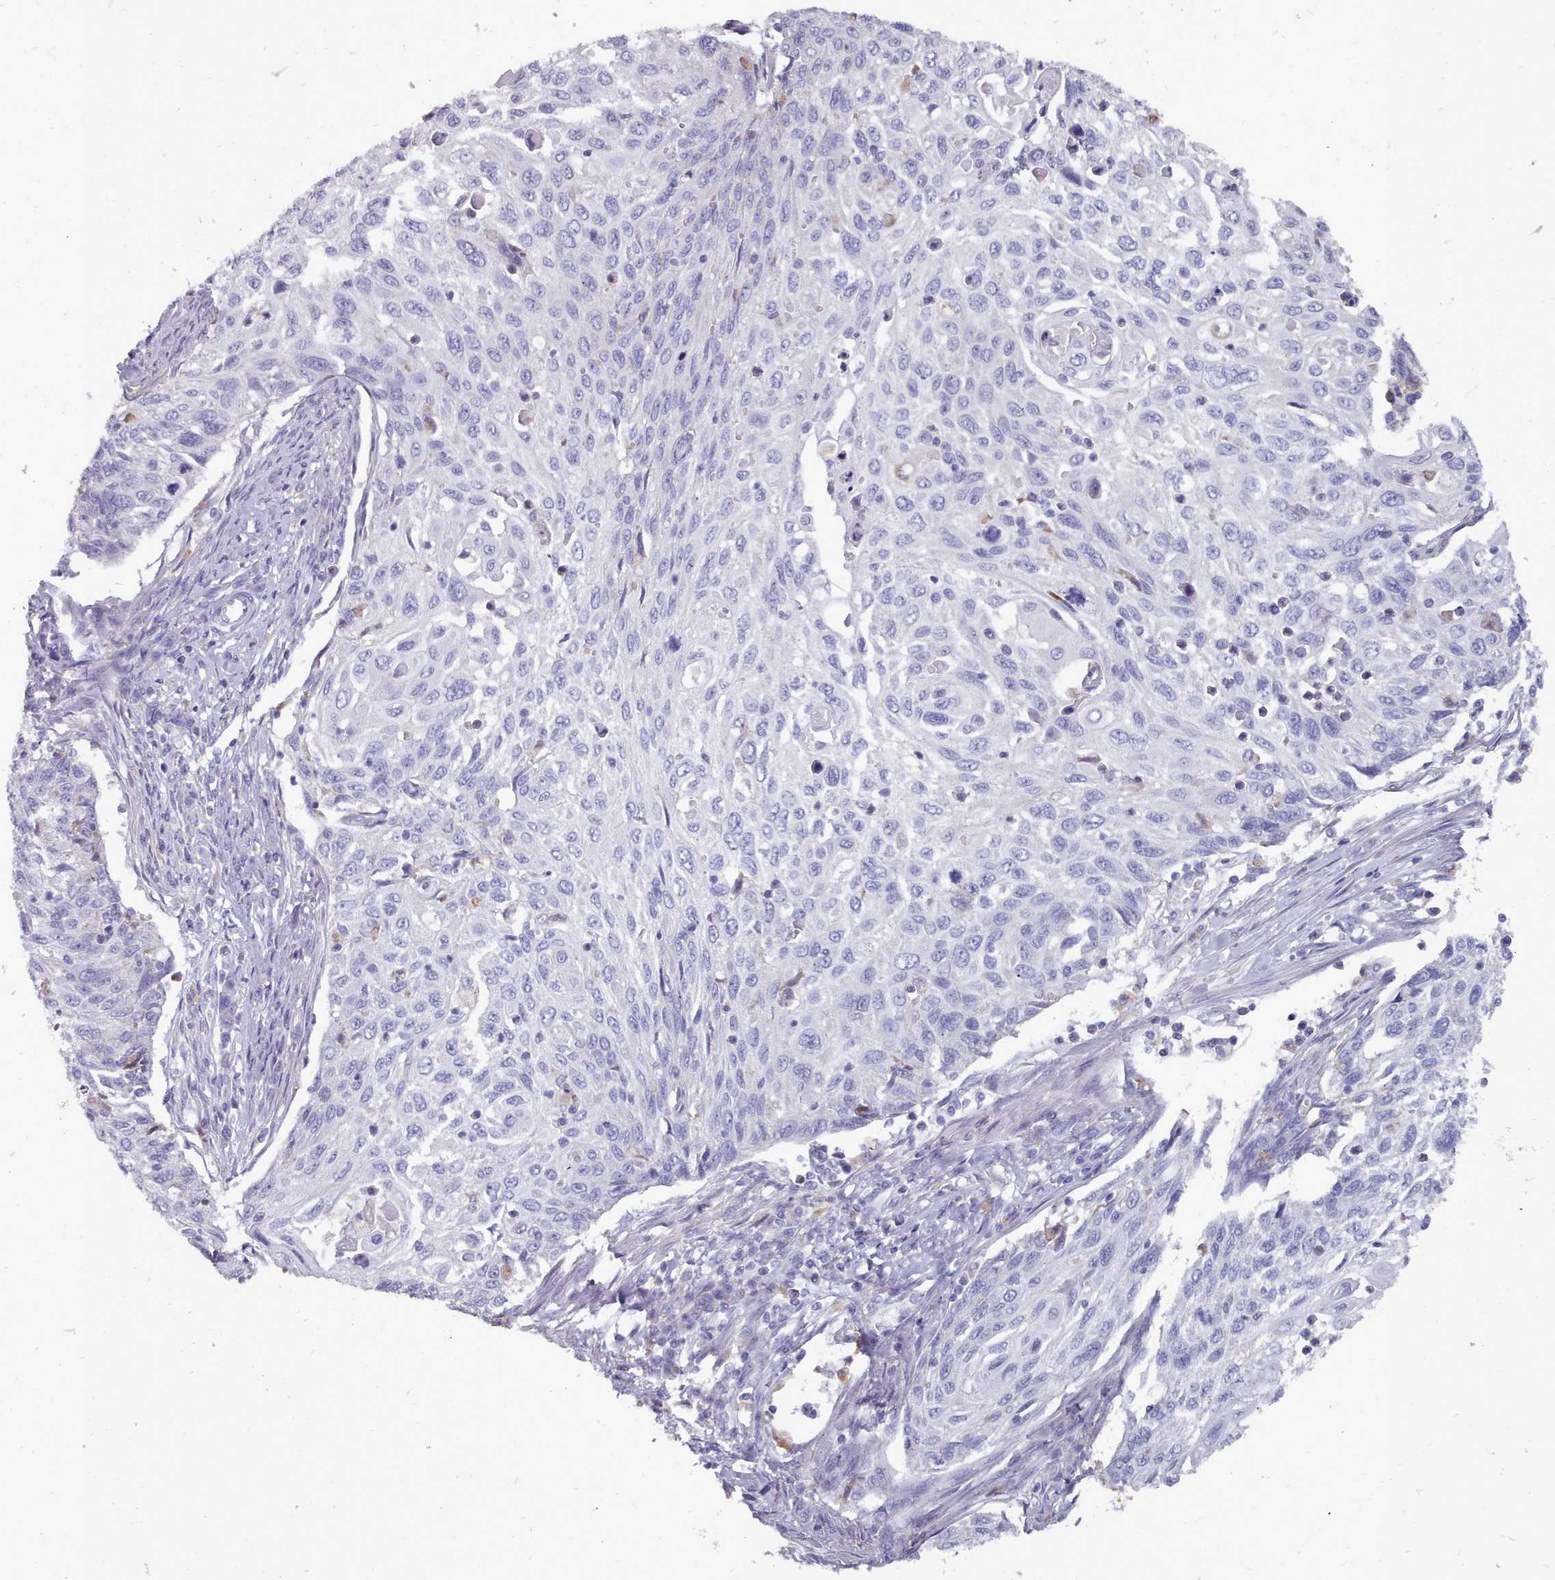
{"staining": {"intensity": "negative", "quantity": "none", "location": "none"}, "tissue": "cervical cancer", "cell_type": "Tumor cells", "image_type": "cancer", "snomed": [{"axis": "morphology", "description": "Squamous cell carcinoma, NOS"}, {"axis": "topography", "description": "Cervix"}], "caption": "Immunohistochemistry (IHC) photomicrograph of neoplastic tissue: cervical cancer stained with DAB (3,3'-diaminobenzidine) demonstrates no significant protein staining in tumor cells.", "gene": "OTULINL", "patient": {"sex": "female", "age": 70}}